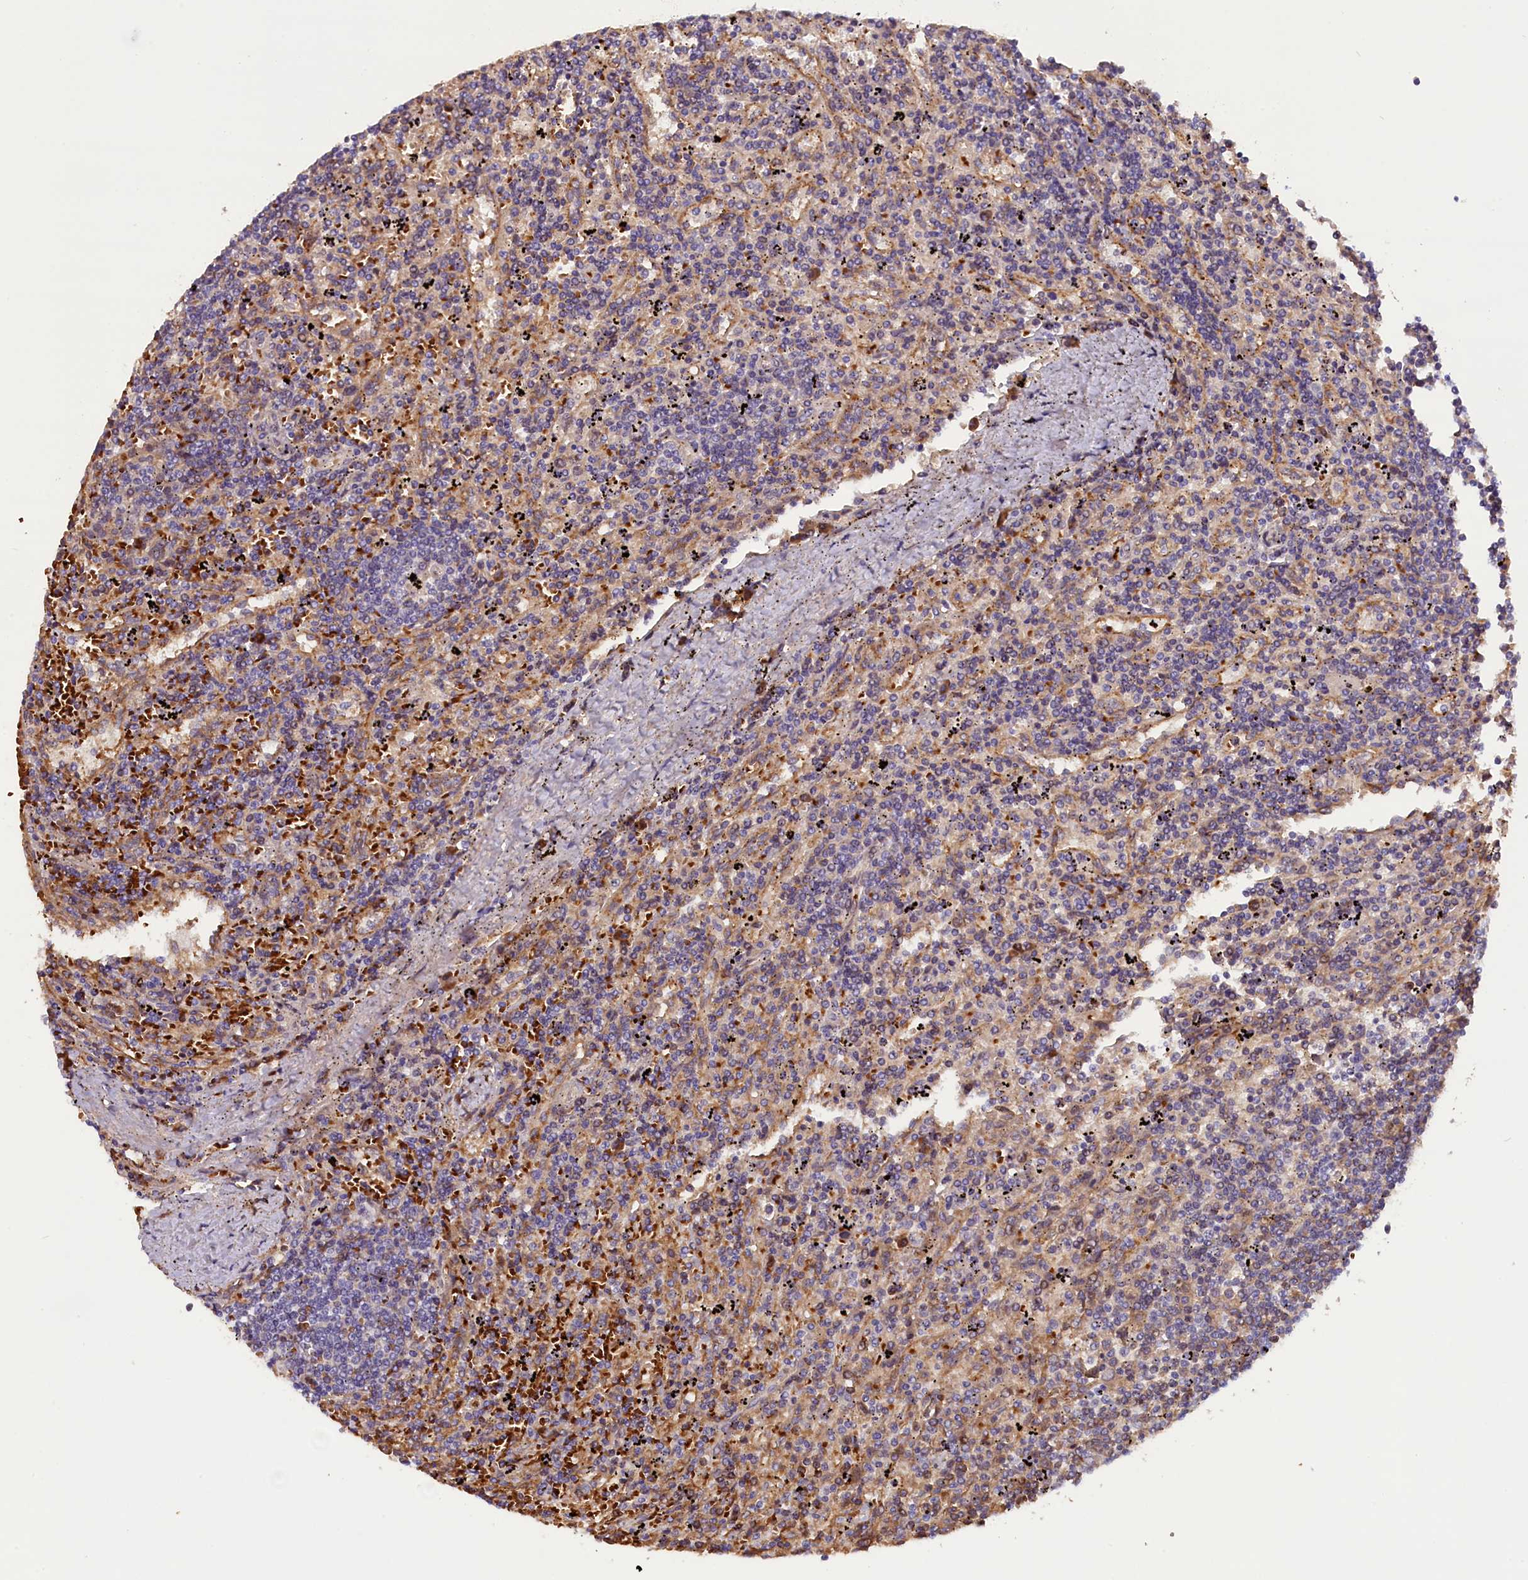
{"staining": {"intensity": "negative", "quantity": "none", "location": "none"}, "tissue": "lymphoma", "cell_type": "Tumor cells", "image_type": "cancer", "snomed": [{"axis": "morphology", "description": "Malignant lymphoma, non-Hodgkin's type, Low grade"}, {"axis": "topography", "description": "Spleen"}], "caption": "High power microscopy image of an immunohistochemistry photomicrograph of malignant lymphoma, non-Hodgkin's type (low-grade), revealing no significant expression in tumor cells. (IHC, brightfield microscopy, high magnification).", "gene": "CCDC9B", "patient": {"sex": "male", "age": 76}}